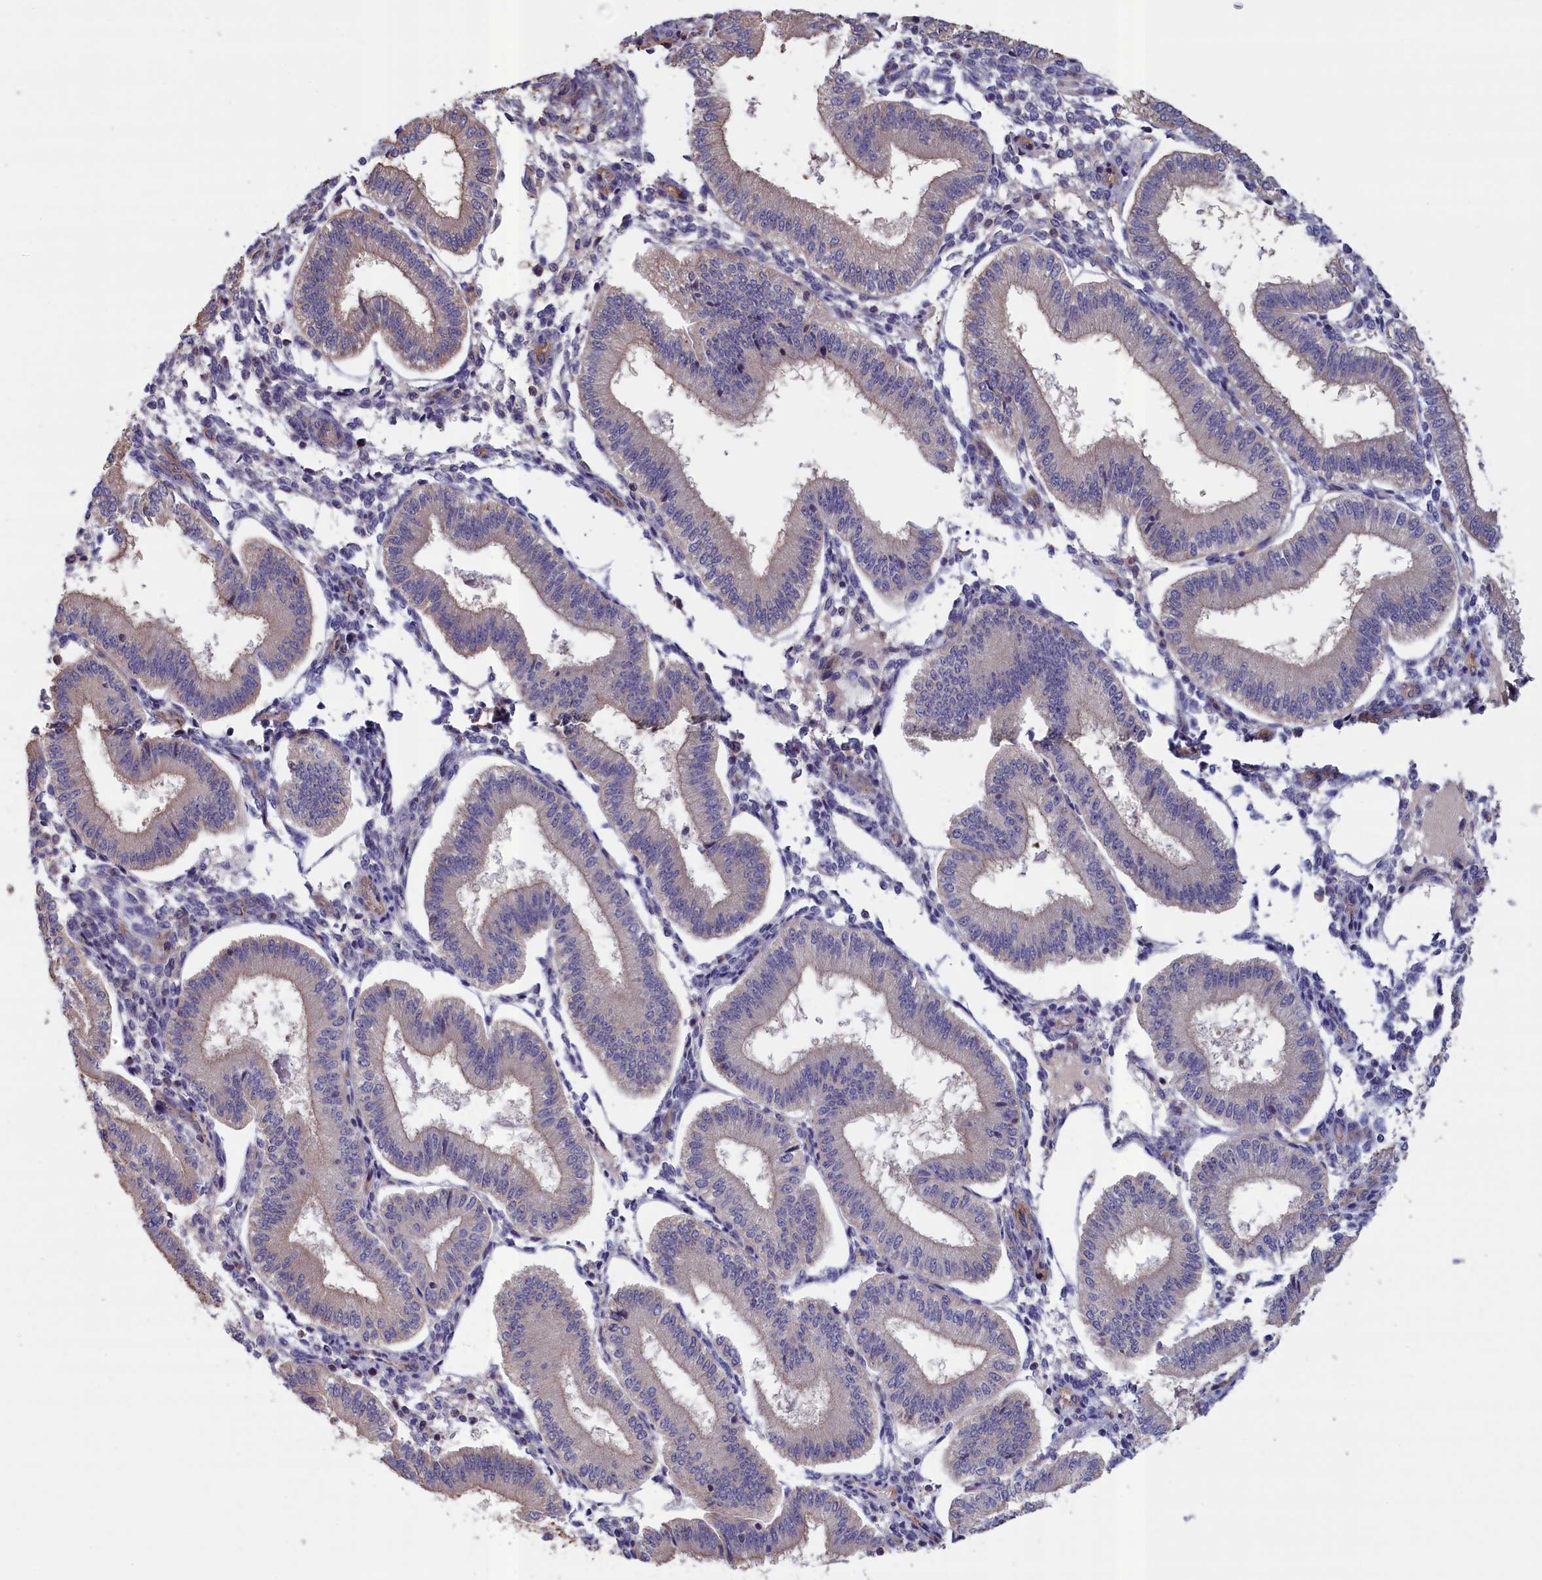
{"staining": {"intensity": "negative", "quantity": "none", "location": "none"}, "tissue": "endometrium", "cell_type": "Cells in endometrial stroma", "image_type": "normal", "snomed": [{"axis": "morphology", "description": "Normal tissue, NOS"}, {"axis": "topography", "description": "Endometrium"}], "caption": "Cells in endometrial stroma are negative for brown protein staining in benign endometrium. Nuclei are stained in blue.", "gene": "ANKRD2", "patient": {"sex": "female", "age": 39}}